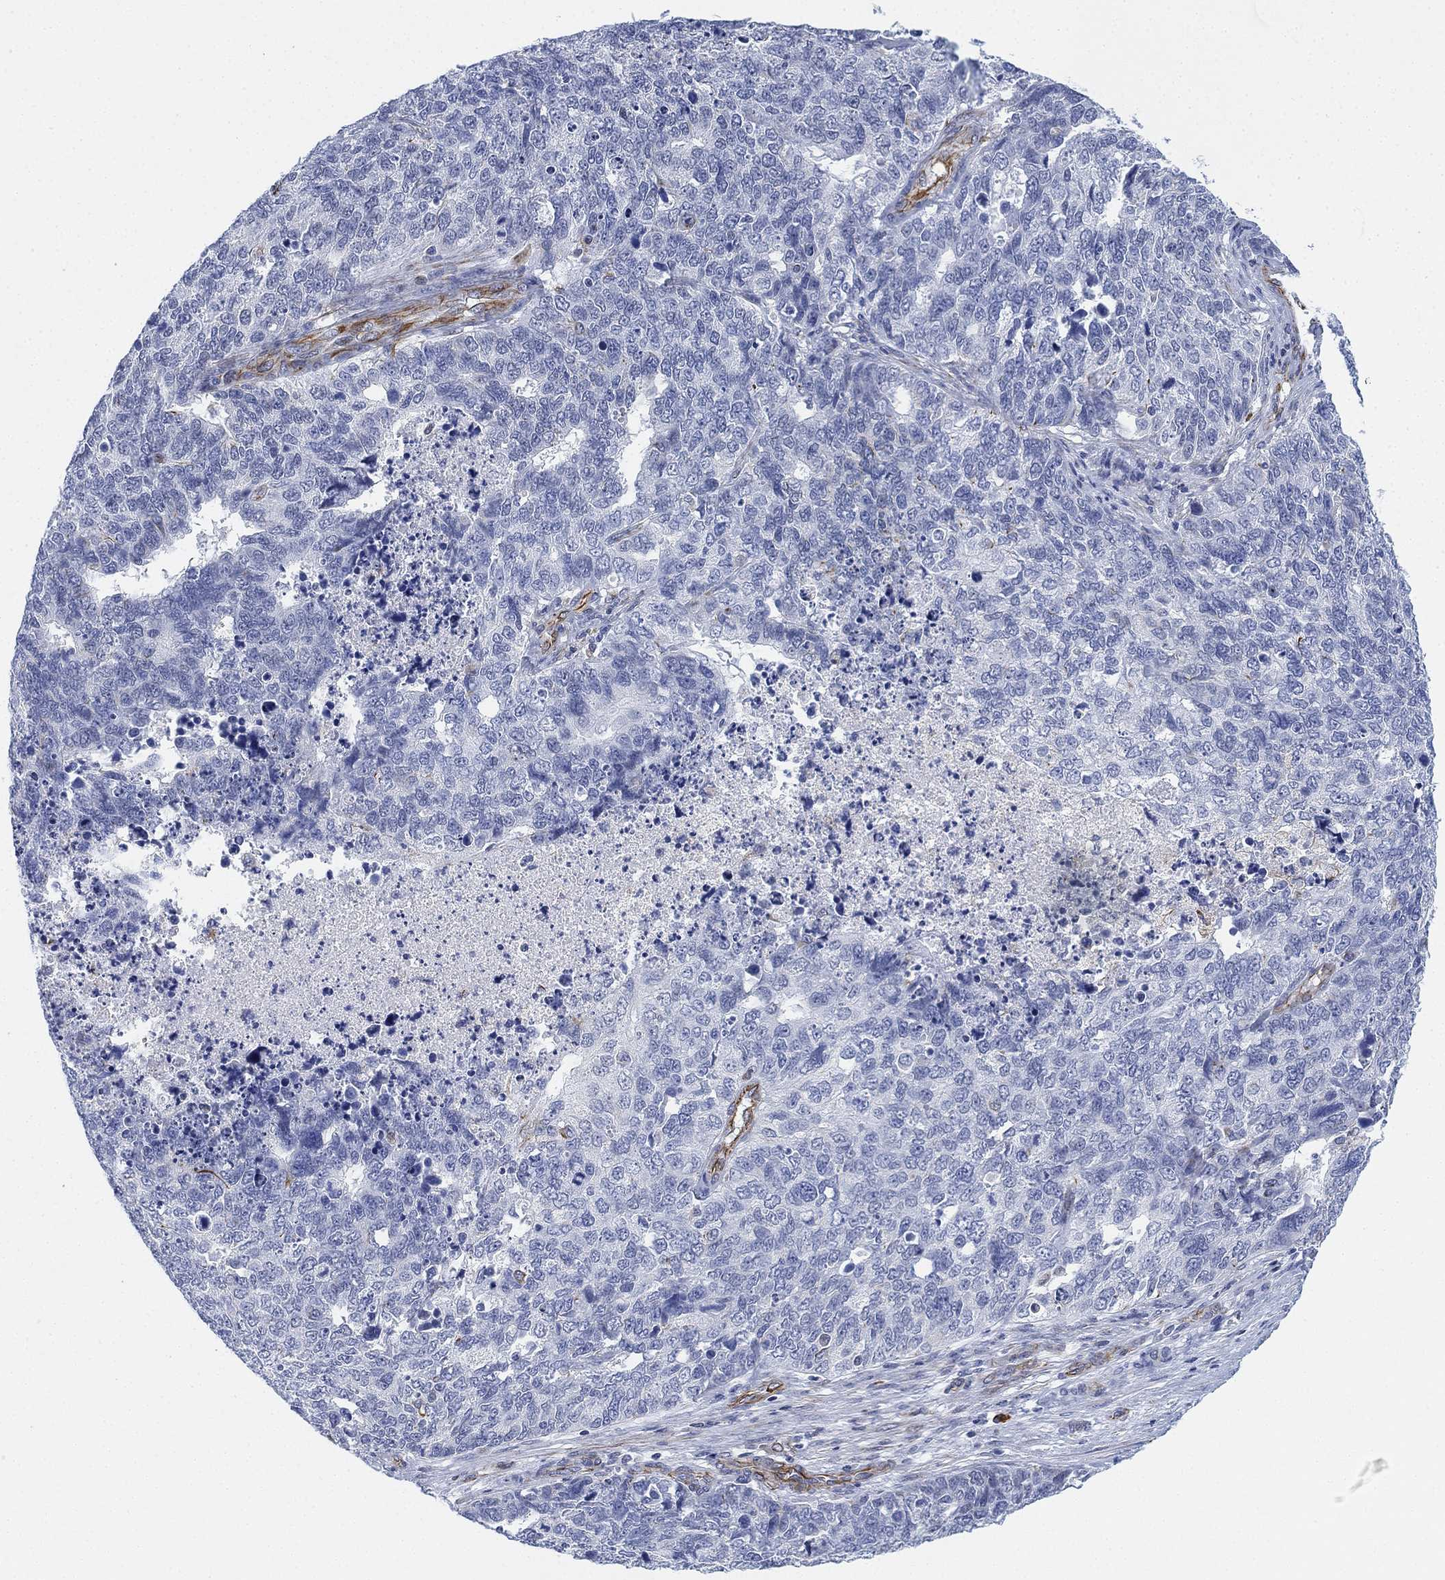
{"staining": {"intensity": "negative", "quantity": "none", "location": "none"}, "tissue": "cervical cancer", "cell_type": "Tumor cells", "image_type": "cancer", "snomed": [{"axis": "morphology", "description": "Squamous cell carcinoma, NOS"}, {"axis": "topography", "description": "Cervix"}], "caption": "The immunohistochemistry micrograph has no significant staining in tumor cells of squamous cell carcinoma (cervical) tissue. (DAB (3,3'-diaminobenzidine) immunohistochemistry visualized using brightfield microscopy, high magnification).", "gene": "PSKH2", "patient": {"sex": "female", "age": 63}}